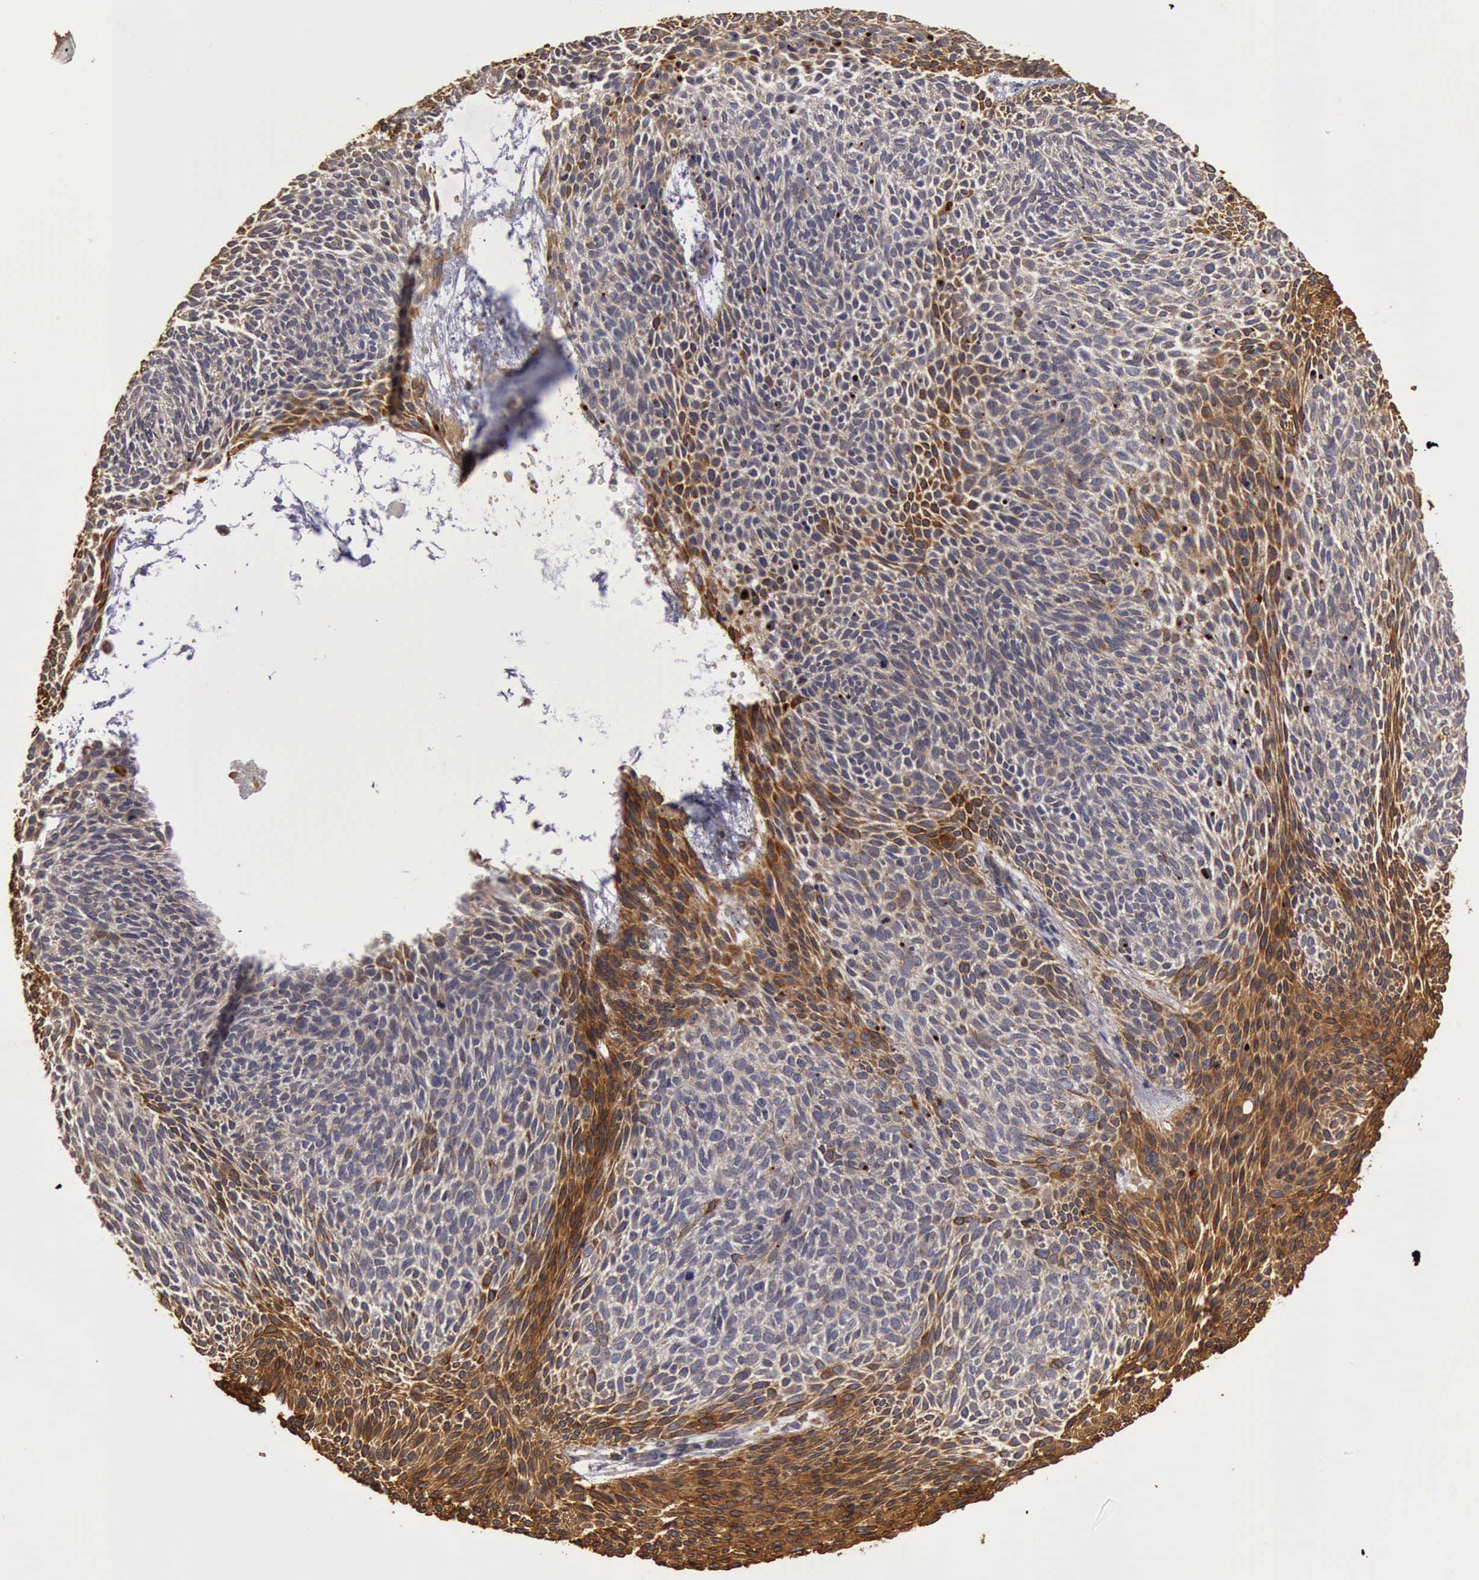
{"staining": {"intensity": "moderate", "quantity": "<25%", "location": "cytoplasmic/membranous"}, "tissue": "skin cancer", "cell_type": "Tumor cells", "image_type": "cancer", "snomed": [{"axis": "morphology", "description": "Basal cell carcinoma"}, {"axis": "topography", "description": "Skin"}], "caption": "A micrograph of human skin basal cell carcinoma stained for a protein reveals moderate cytoplasmic/membranous brown staining in tumor cells. (DAB IHC, brown staining for protein, blue staining for nuclei).", "gene": "BMX", "patient": {"sex": "male", "age": 84}}